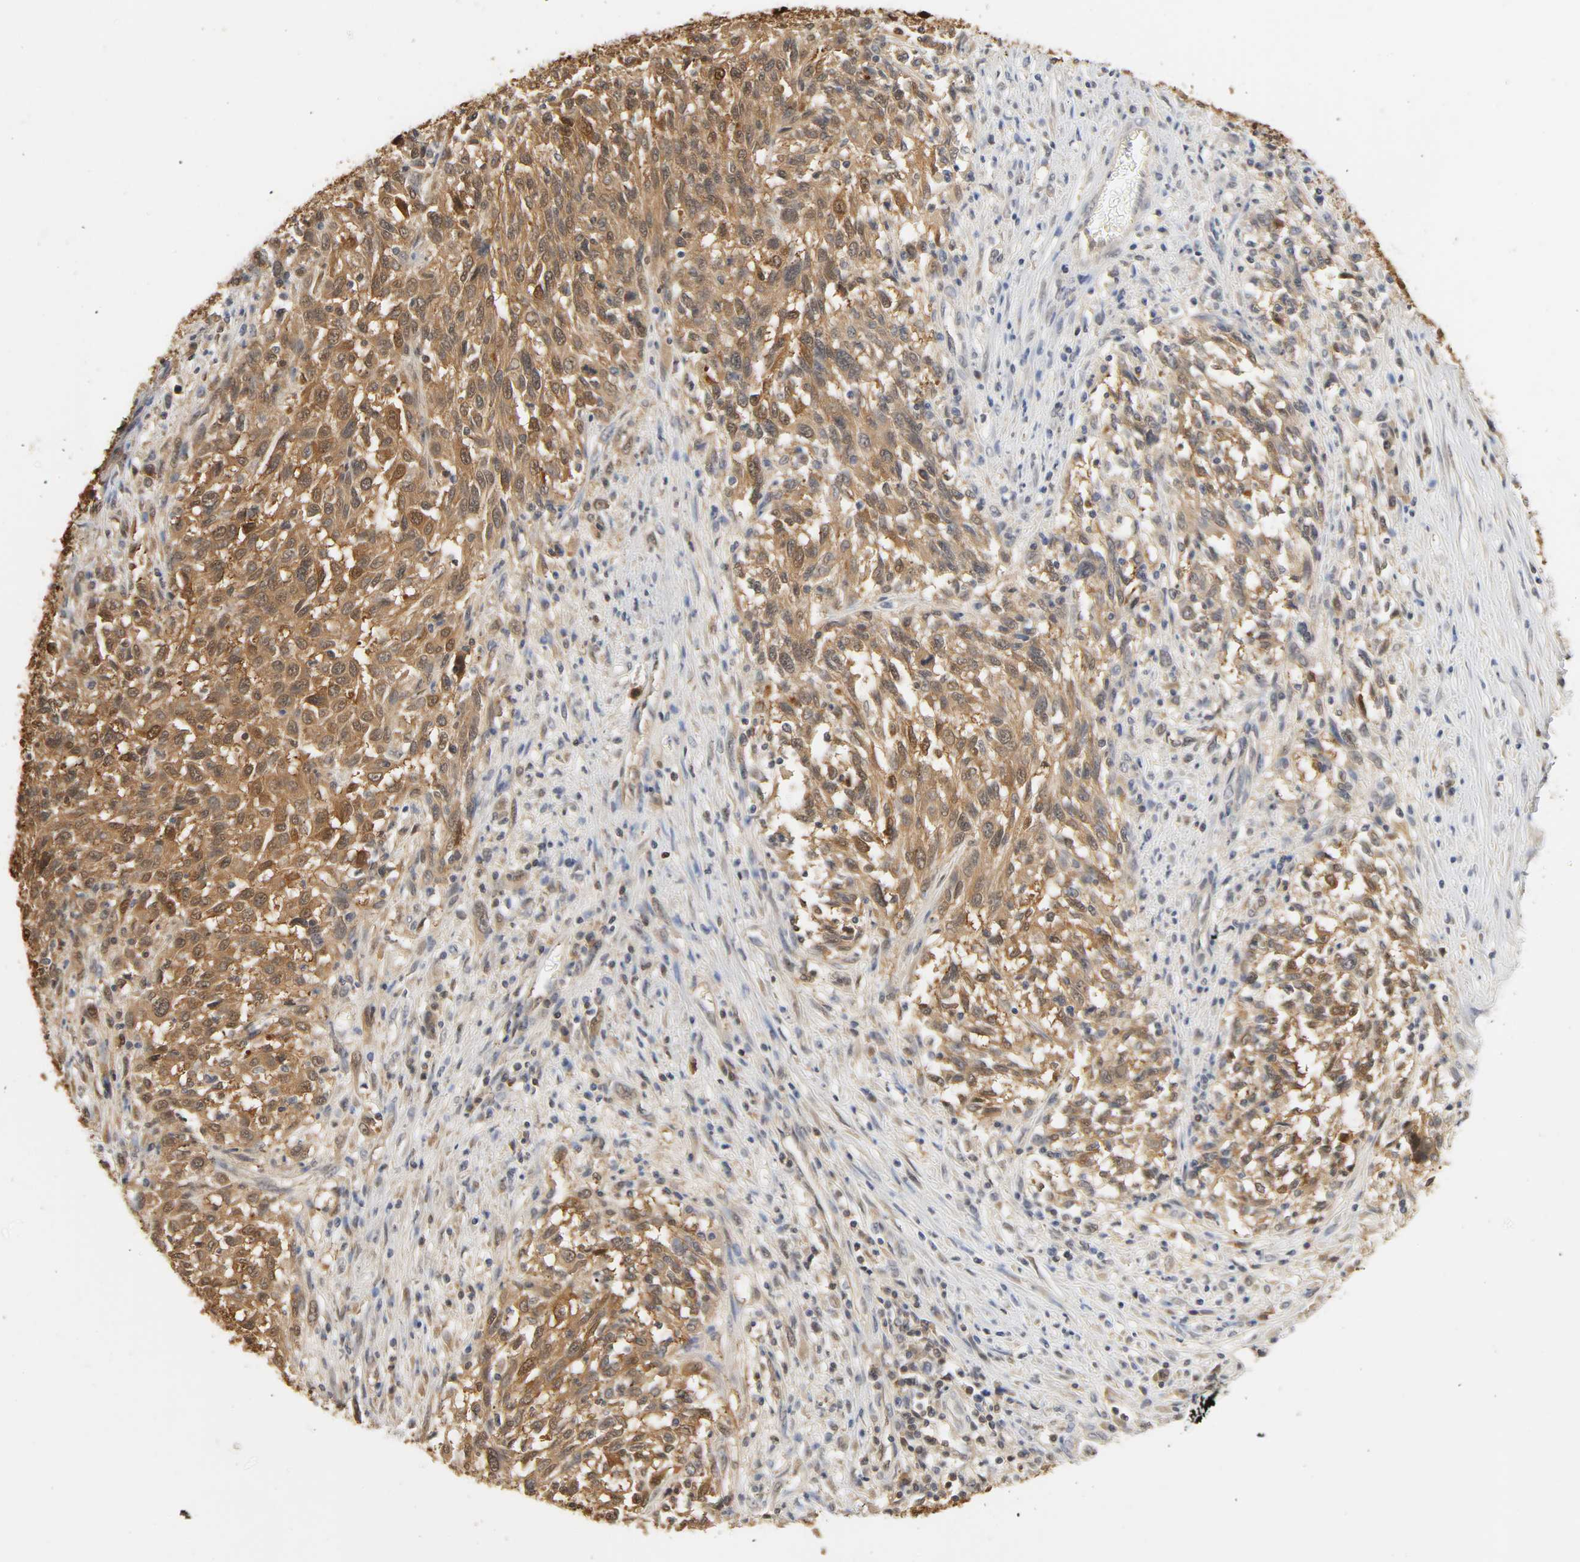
{"staining": {"intensity": "strong", "quantity": ">75%", "location": "cytoplasmic/membranous"}, "tissue": "melanoma", "cell_type": "Tumor cells", "image_type": "cancer", "snomed": [{"axis": "morphology", "description": "Malignant melanoma, Metastatic site"}, {"axis": "topography", "description": "Lymph node"}], "caption": "Strong cytoplasmic/membranous expression for a protein is present in about >75% of tumor cells of melanoma using IHC.", "gene": "MIF", "patient": {"sex": "male", "age": 61}}